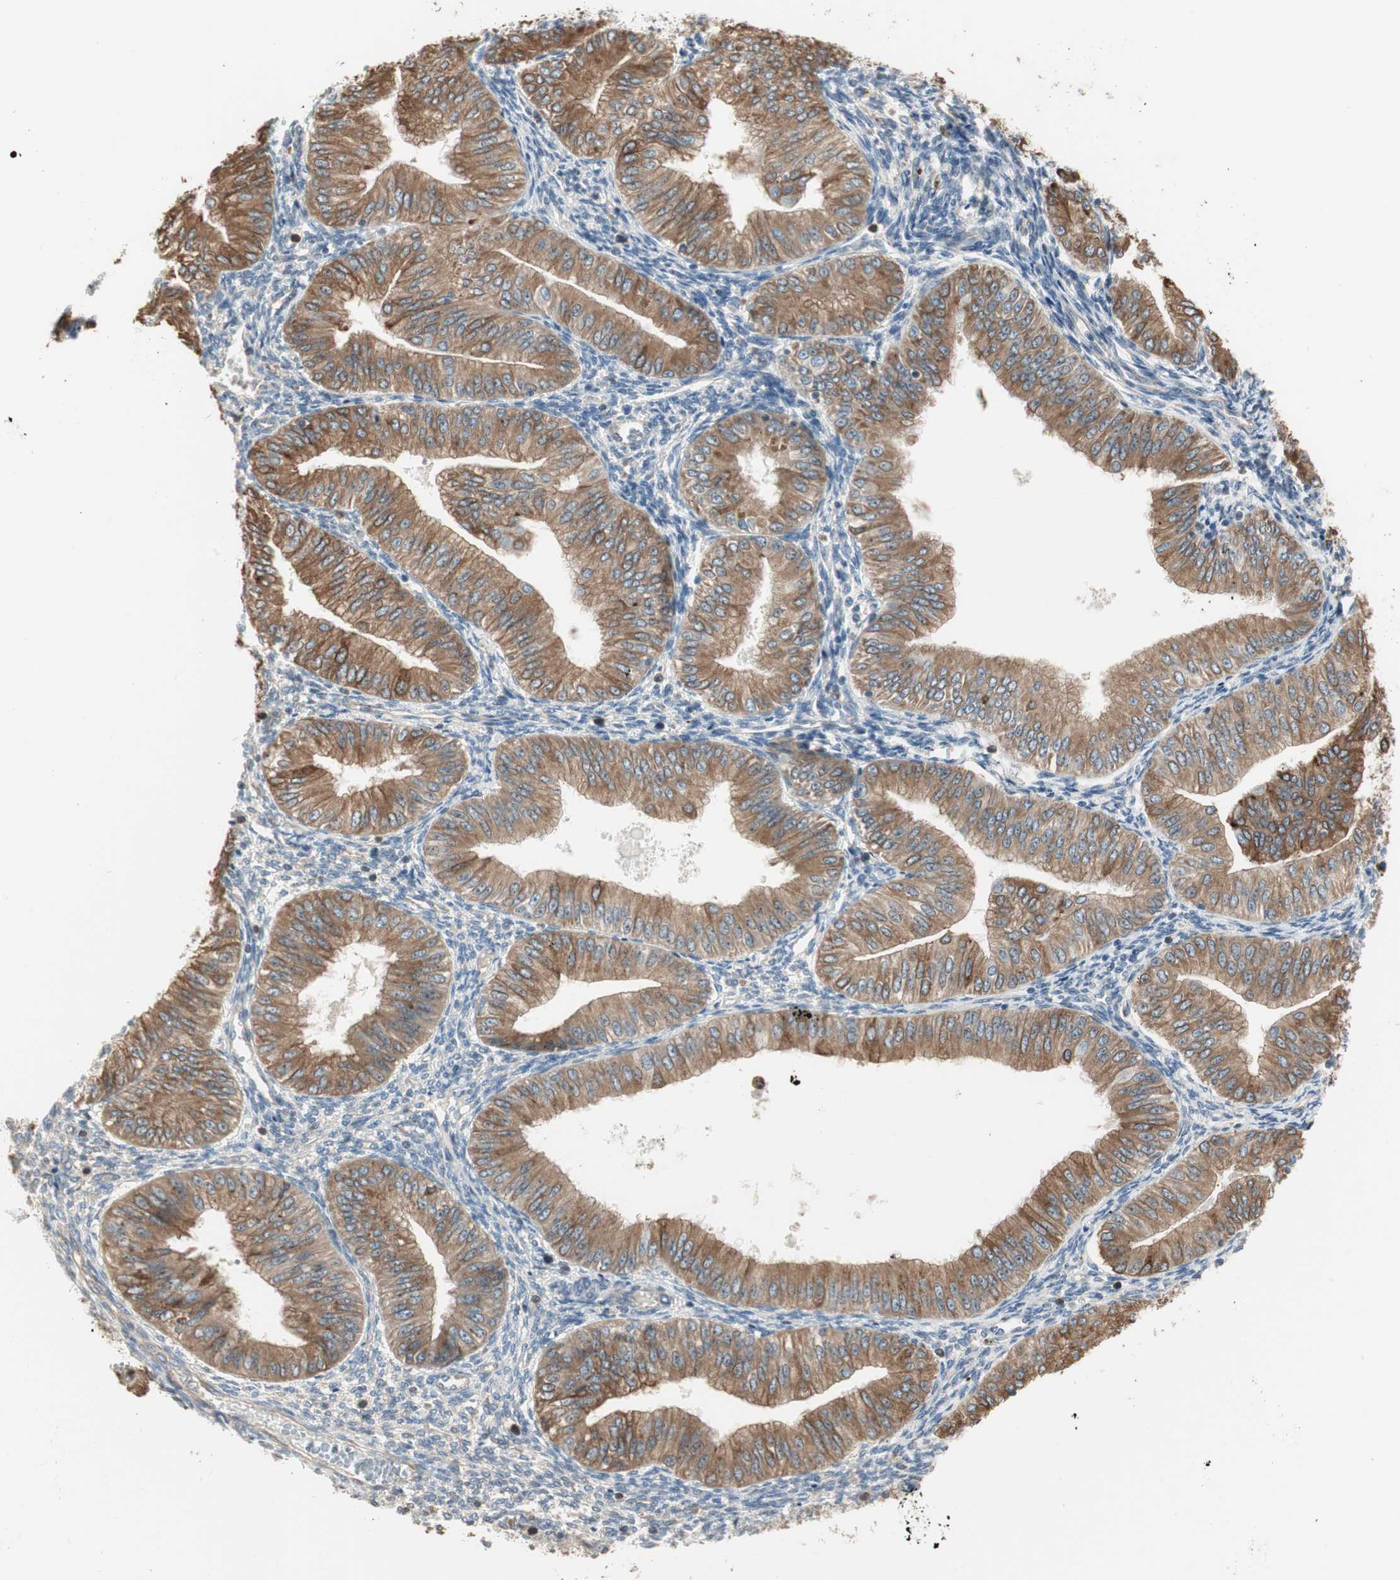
{"staining": {"intensity": "moderate", "quantity": ">75%", "location": "cytoplasmic/membranous"}, "tissue": "endometrial cancer", "cell_type": "Tumor cells", "image_type": "cancer", "snomed": [{"axis": "morphology", "description": "Normal tissue, NOS"}, {"axis": "morphology", "description": "Adenocarcinoma, NOS"}, {"axis": "topography", "description": "Endometrium"}], "caption": "High-power microscopy captured an IHC image of endometrial cancer (adenocarcinoma), revealing moderate cytoplasmic/membranous expression in about >75% of tumor cells.", "gene": "NUCB2", "patient": {"sex": "female", "age": 53}}